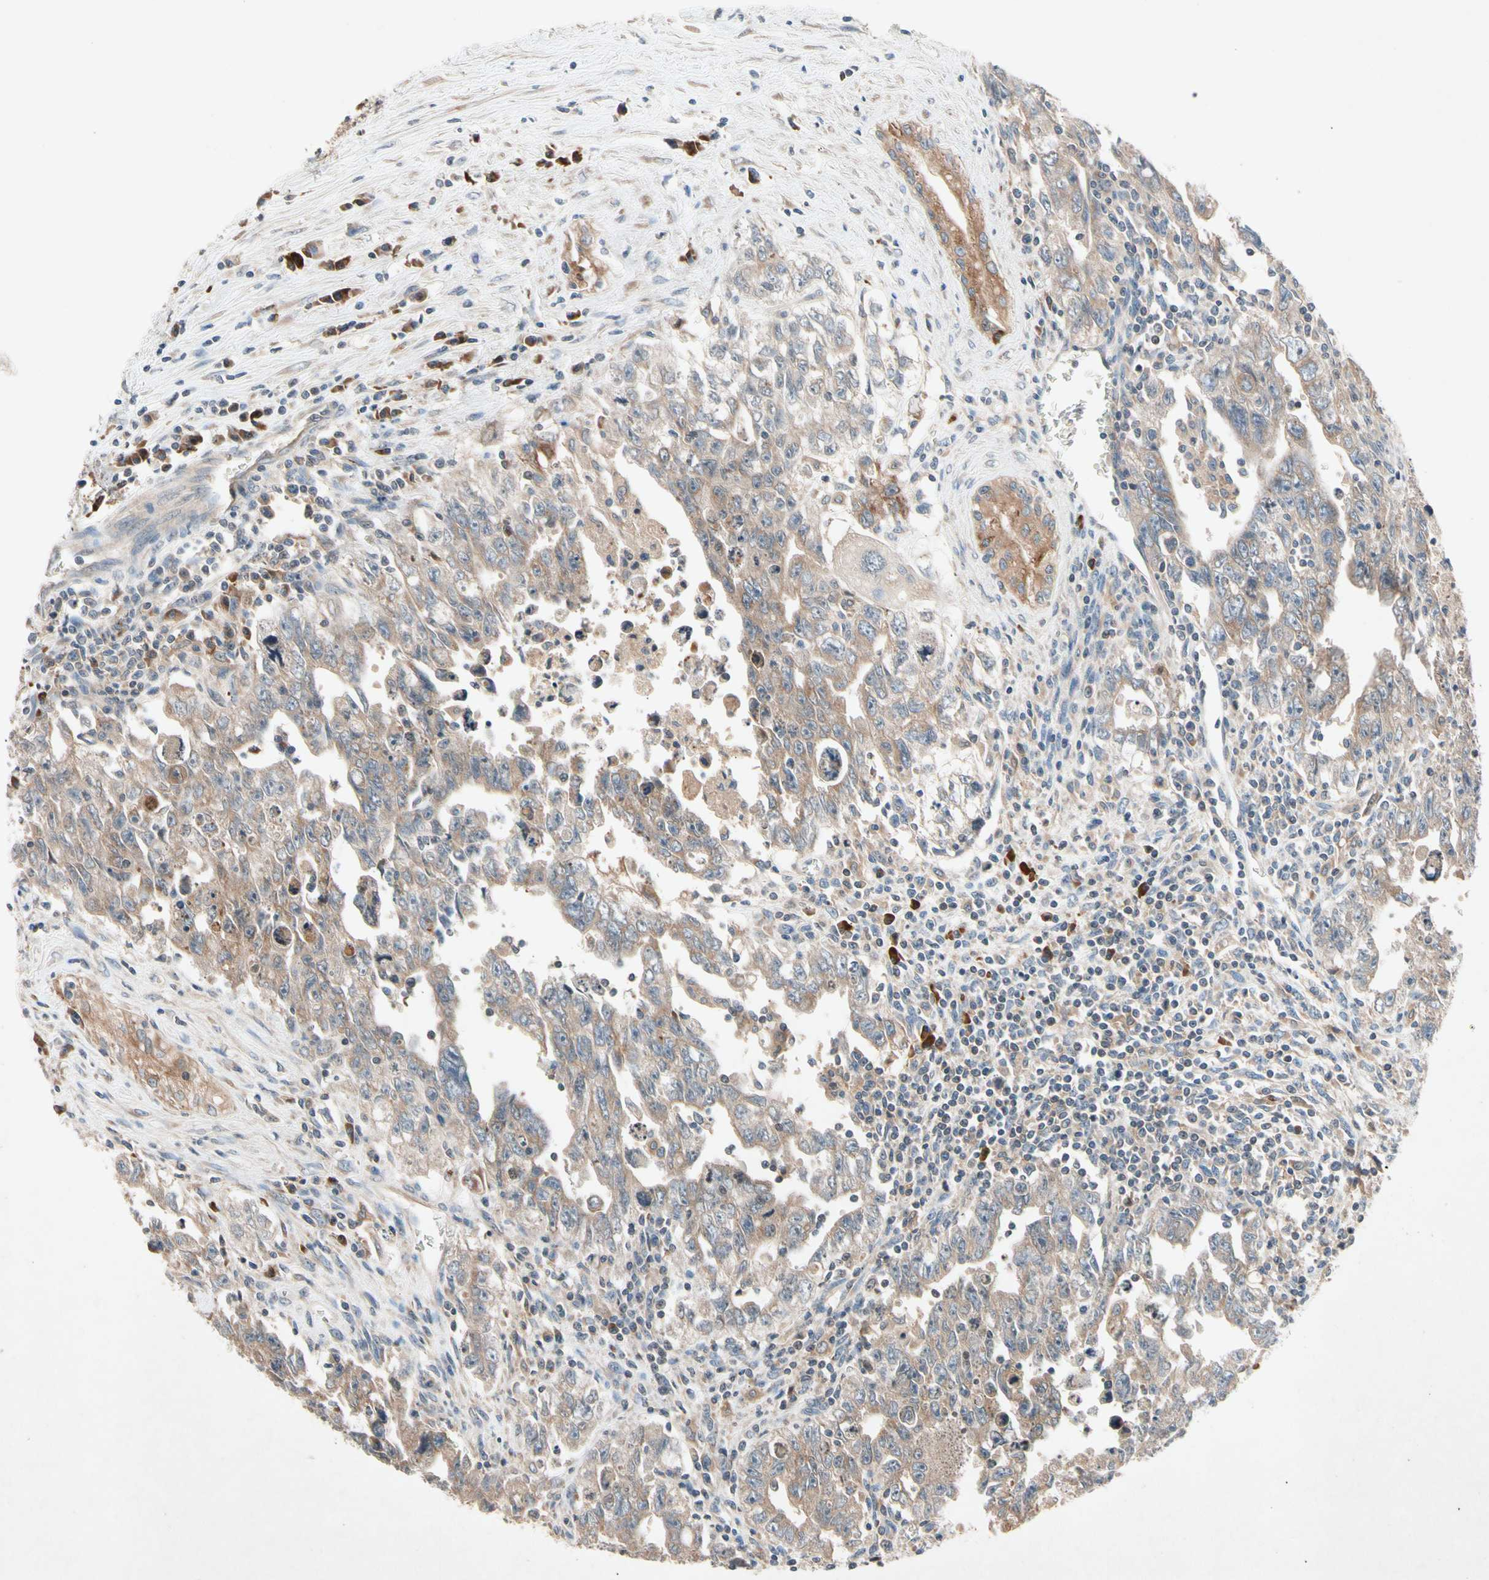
{"staining": {"intensity": "moderate", "quantity": ">75%", "location": "cytoplasmic/membranous"}, "tissue": "testis cancer", "cell_type": "Tumor cells", "image_type": "cancer", "snomed": [{"axis": "morphology", "description": "Carcinoma, Embryonal, NOS"}, {"axis": "topography", "description": "Testis"}], "caption": "Human embryonal carcinoma (testis) stained with a protein marker demonstrates moderate staining in tumor cells.", "gene": "PRDX4", "patient": {"sex": "male", "age": 28}}